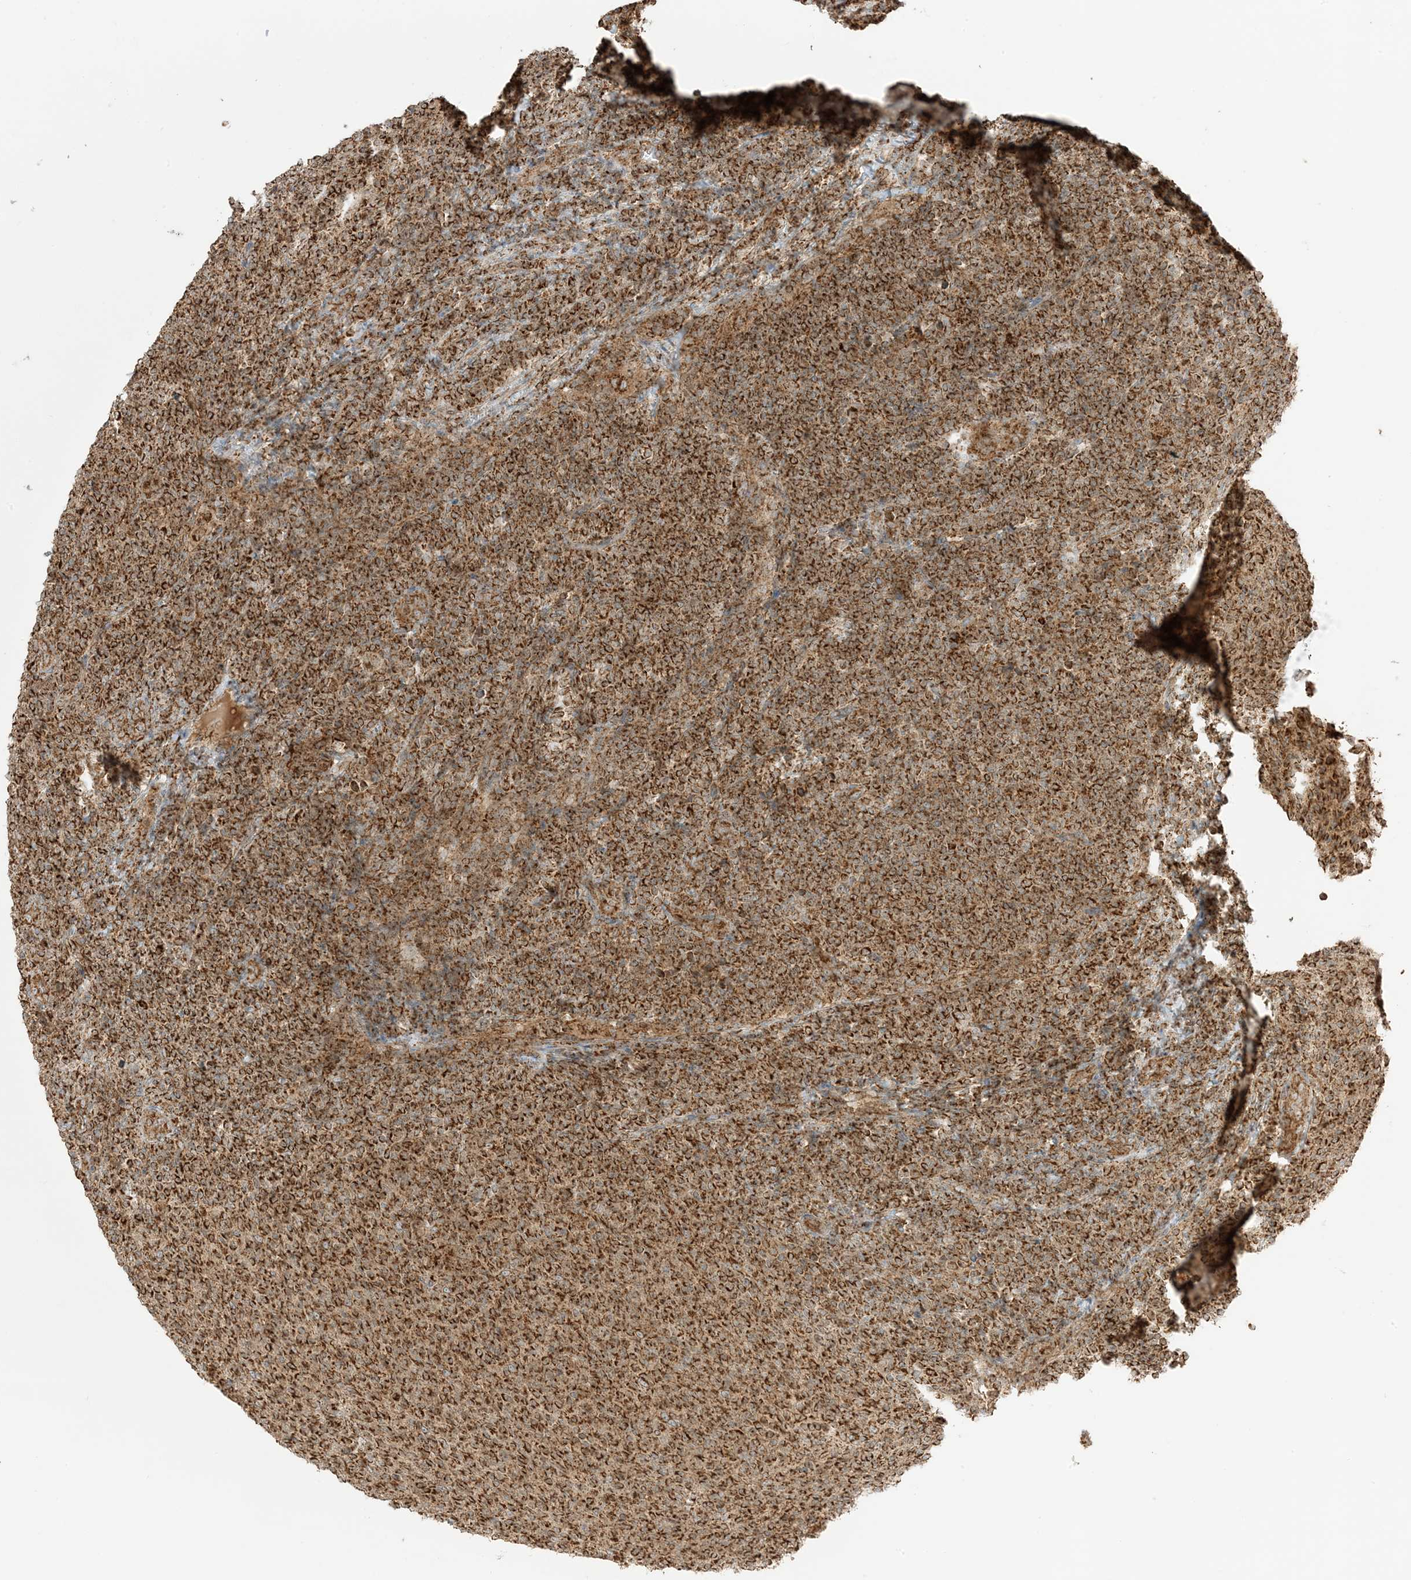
{"staining": {"intensity": "strong", "quantity": ">75%", "location": "cytoplasmic/membranous"}, "tissue": "lymphoma", "cell_type": "Tumor cells", "image_type": "cancer", "snomed": [{"axis": "morphology", "description": "Malignant lymphoma, non-Hodgkin's type, Low grade"}, {"axis": "topography", "description": "Lymph node"}], "caption": "Immunohistochemistry micrograph of neoplastic tissue: human malignant lymphoma, non-Hodgkin's type (low-grade) stained using immunohistochemistry exhibits high levels of strong protein expression localized specifically in the cytoplasmic/membranous of tumor cells, appearing as a cytoplasmic/membranous brown color.", "gene": "N4BP3", "patient": {"sex": "male", "age": 66}}